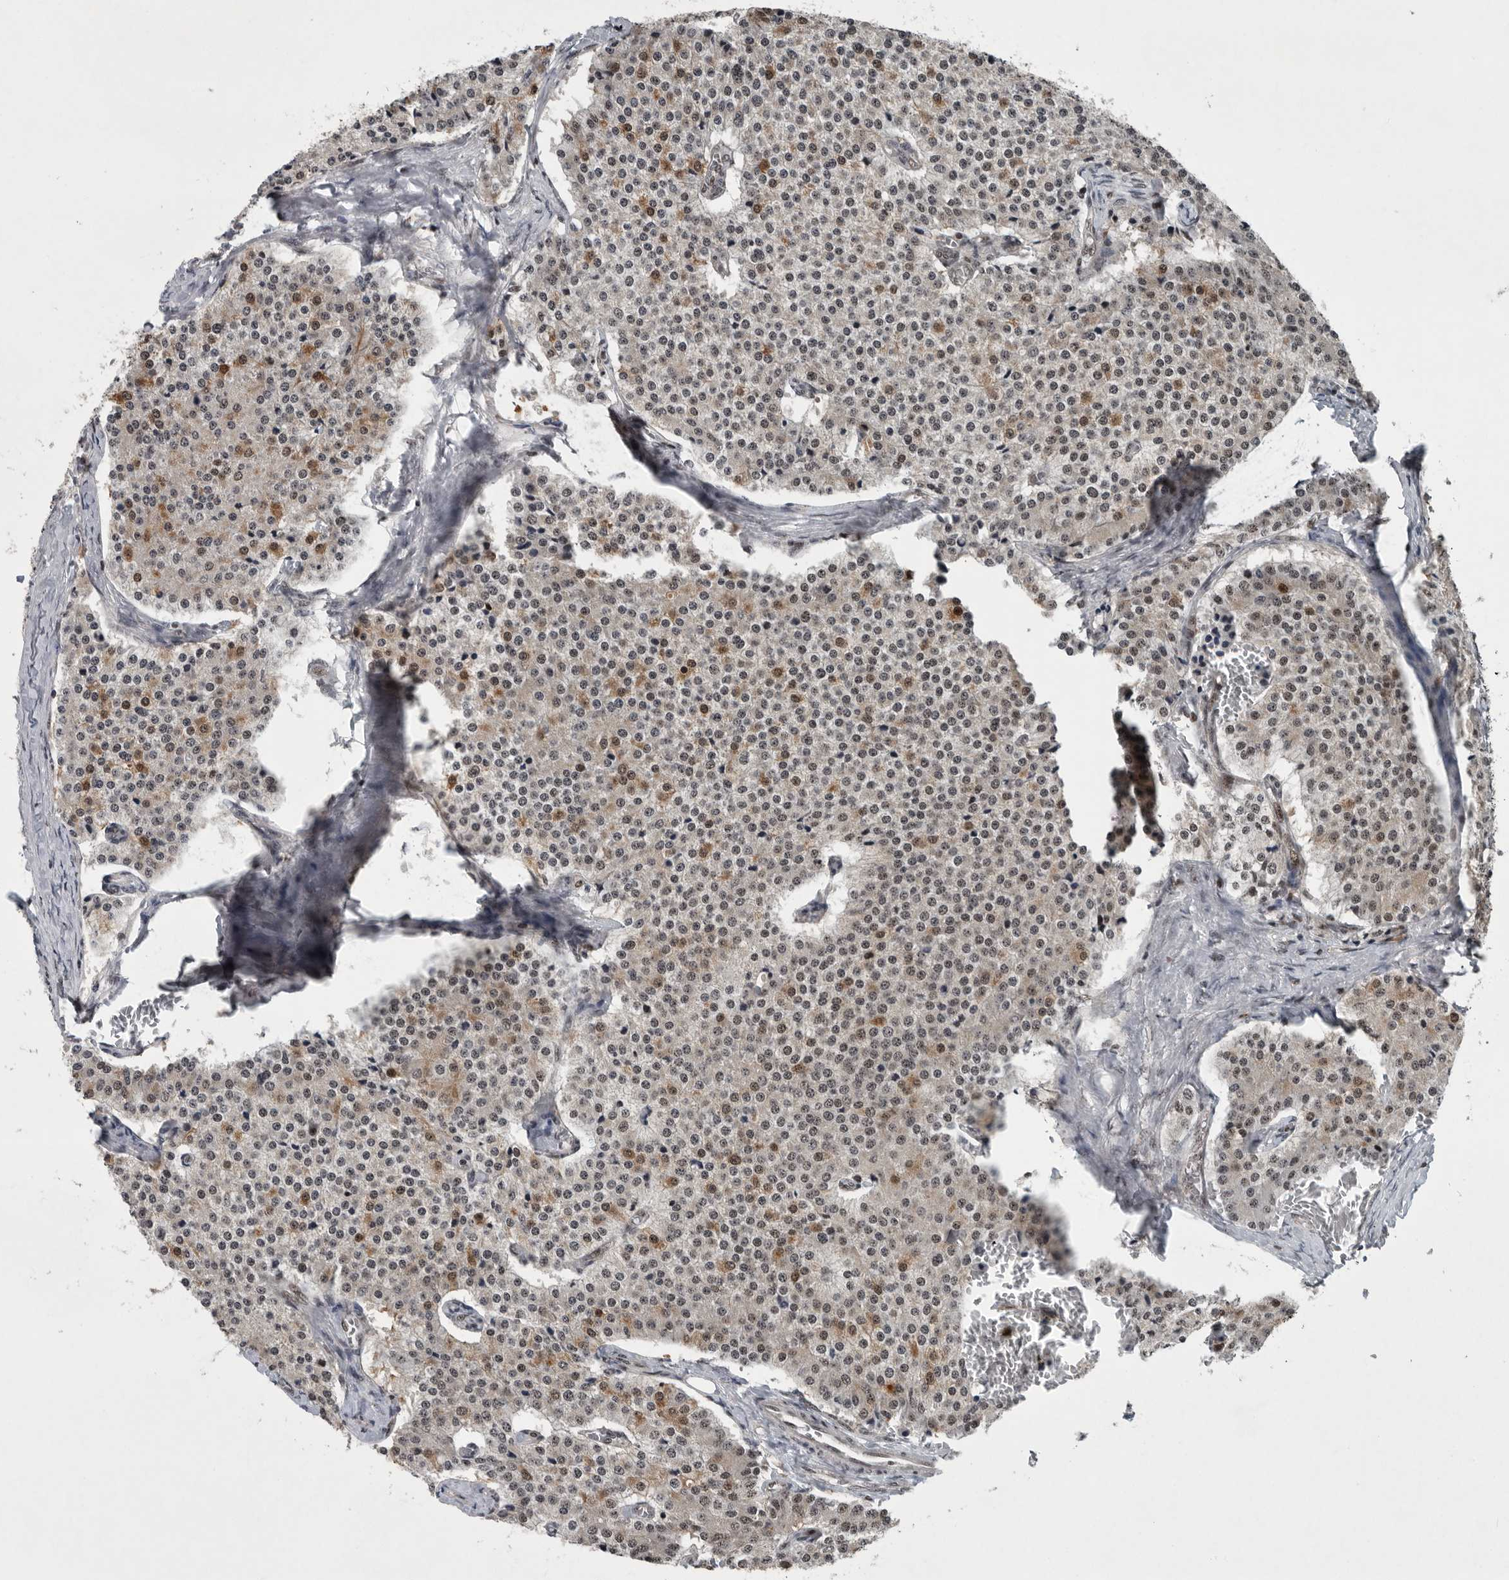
{"staining": {"intensity": "weak", "quantity": "25%-75%", "location": "cytoplasmic/membranous,nuclear"}, "tissue": "carcinoid", "cell_type": "Tumor cells", "image_type": "cancer", "snomed": [{"axis": "morphology", "description": "Carcinoid, malignant, NOS"}, {"axis": "topography", "description": "Colon"}], "caption": "Immunohistochemistry (IHC) staining of carcinoid, which displays low levels of weak cytoplasmic/membranous and nuclear positivity in approximately 25%-75% of tumor cells indicating weak cytoplasmic/membranous and nuclear protein positivity. The staining was performed using DAB (3,3'-diaminobenzidine) (brown) for protein detection and nuclei were counterstained in hematoxylin (blue).", "gene": "SENP7", "patient": {"sex": "female", "age": 52}}